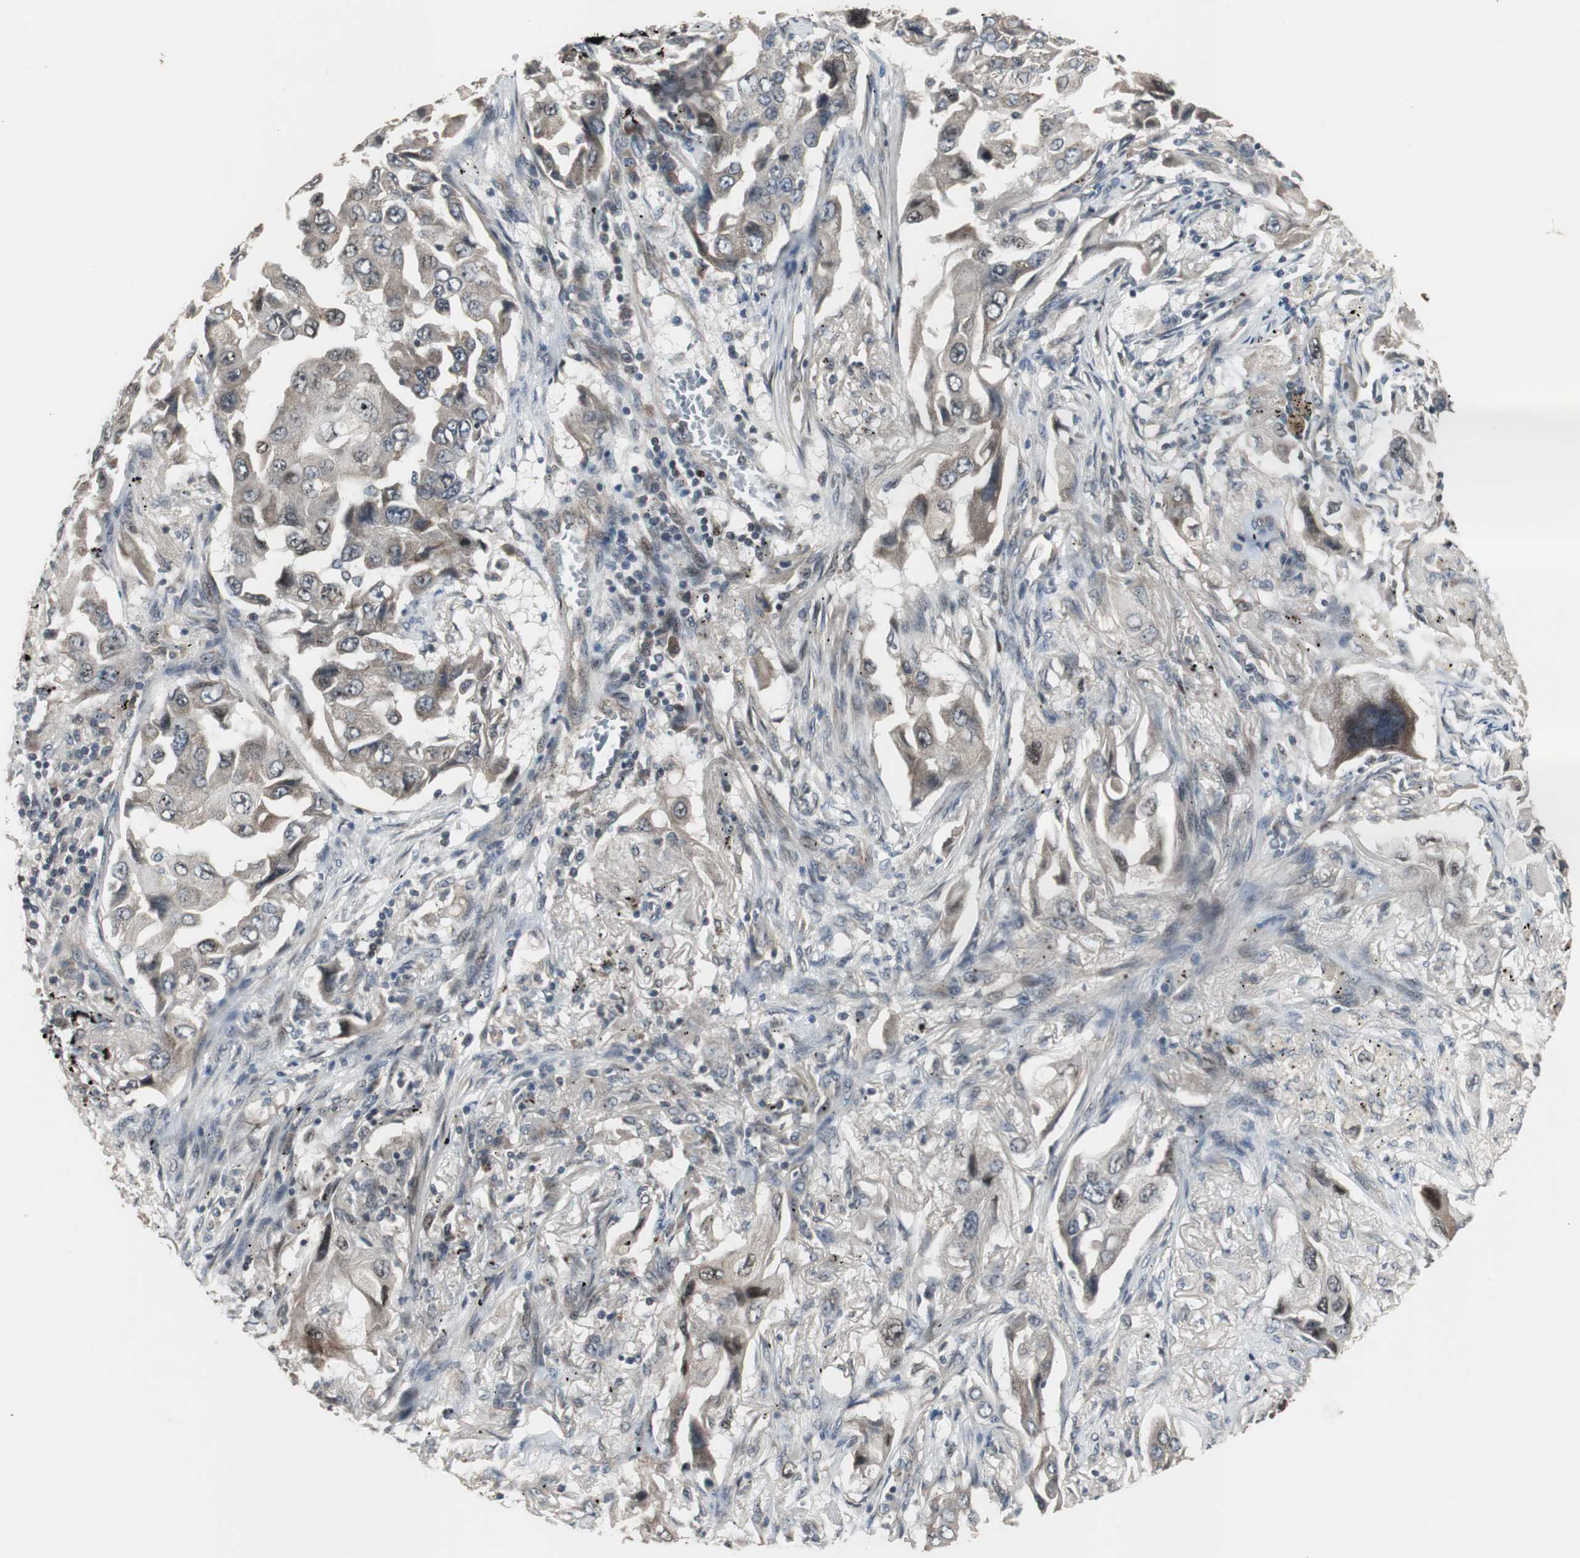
{"staining": {"intensity": "weak", "quantity": "25%-75%", "location": "cytoplasmic/membranous"}, "tissue": "lung cancer", "cell_type": "Tumor cells", "image_type": "cancer", "snomed": [{"axis": "morphology", "description": "Adenocarcinoma, NOS"}, {"axis": "topography", "description": "Lung"}], "caption": "The histopathology image shows staining of lung adenocarcinoma, revealing weak cytoplasmic/membranous protein staining (brown color) within tumor cells. The protein is shown in brown color, while the nuclei are stained blue.", "gene": "ZMPSTE24", "patient": {"sex": "female", "age": 65}}